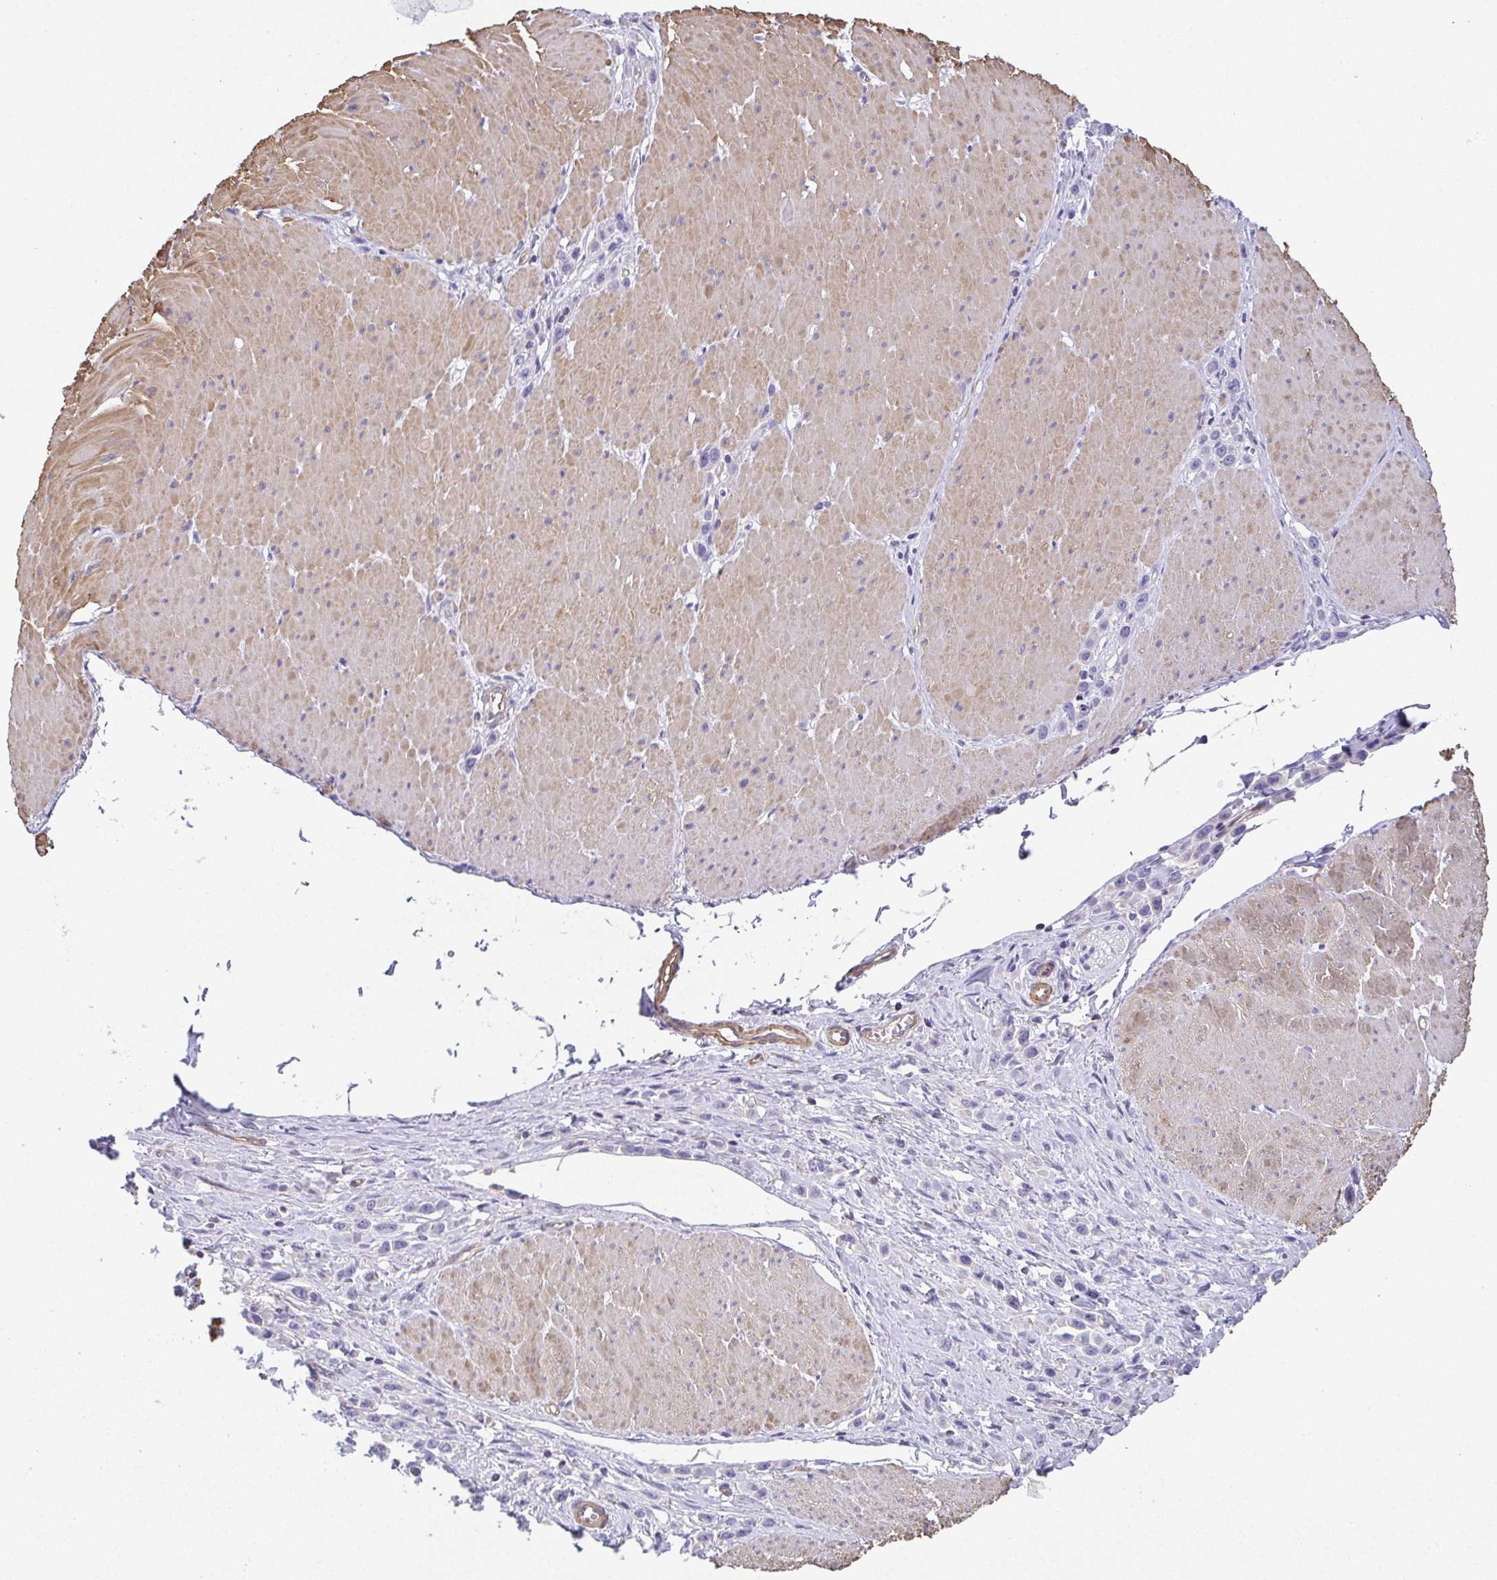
{"staining": {"intensity": "negative", "quantity": "none", "location": "none"}, "tissue": "stomach cancer", "cell_type": "Tumor cells", "image_type": "cancer", "snomed": [{"axis": "morphology", "description": "Adenocarcinoma, NOS"}, {"axis": "topography", "description": "Stomach"}], "caption": "Tumor cells are negative for brown protein staining in adenocarcinoma (stomach).", "gene": "MYL6", "patient": {"sex": "male", "age": 47}}